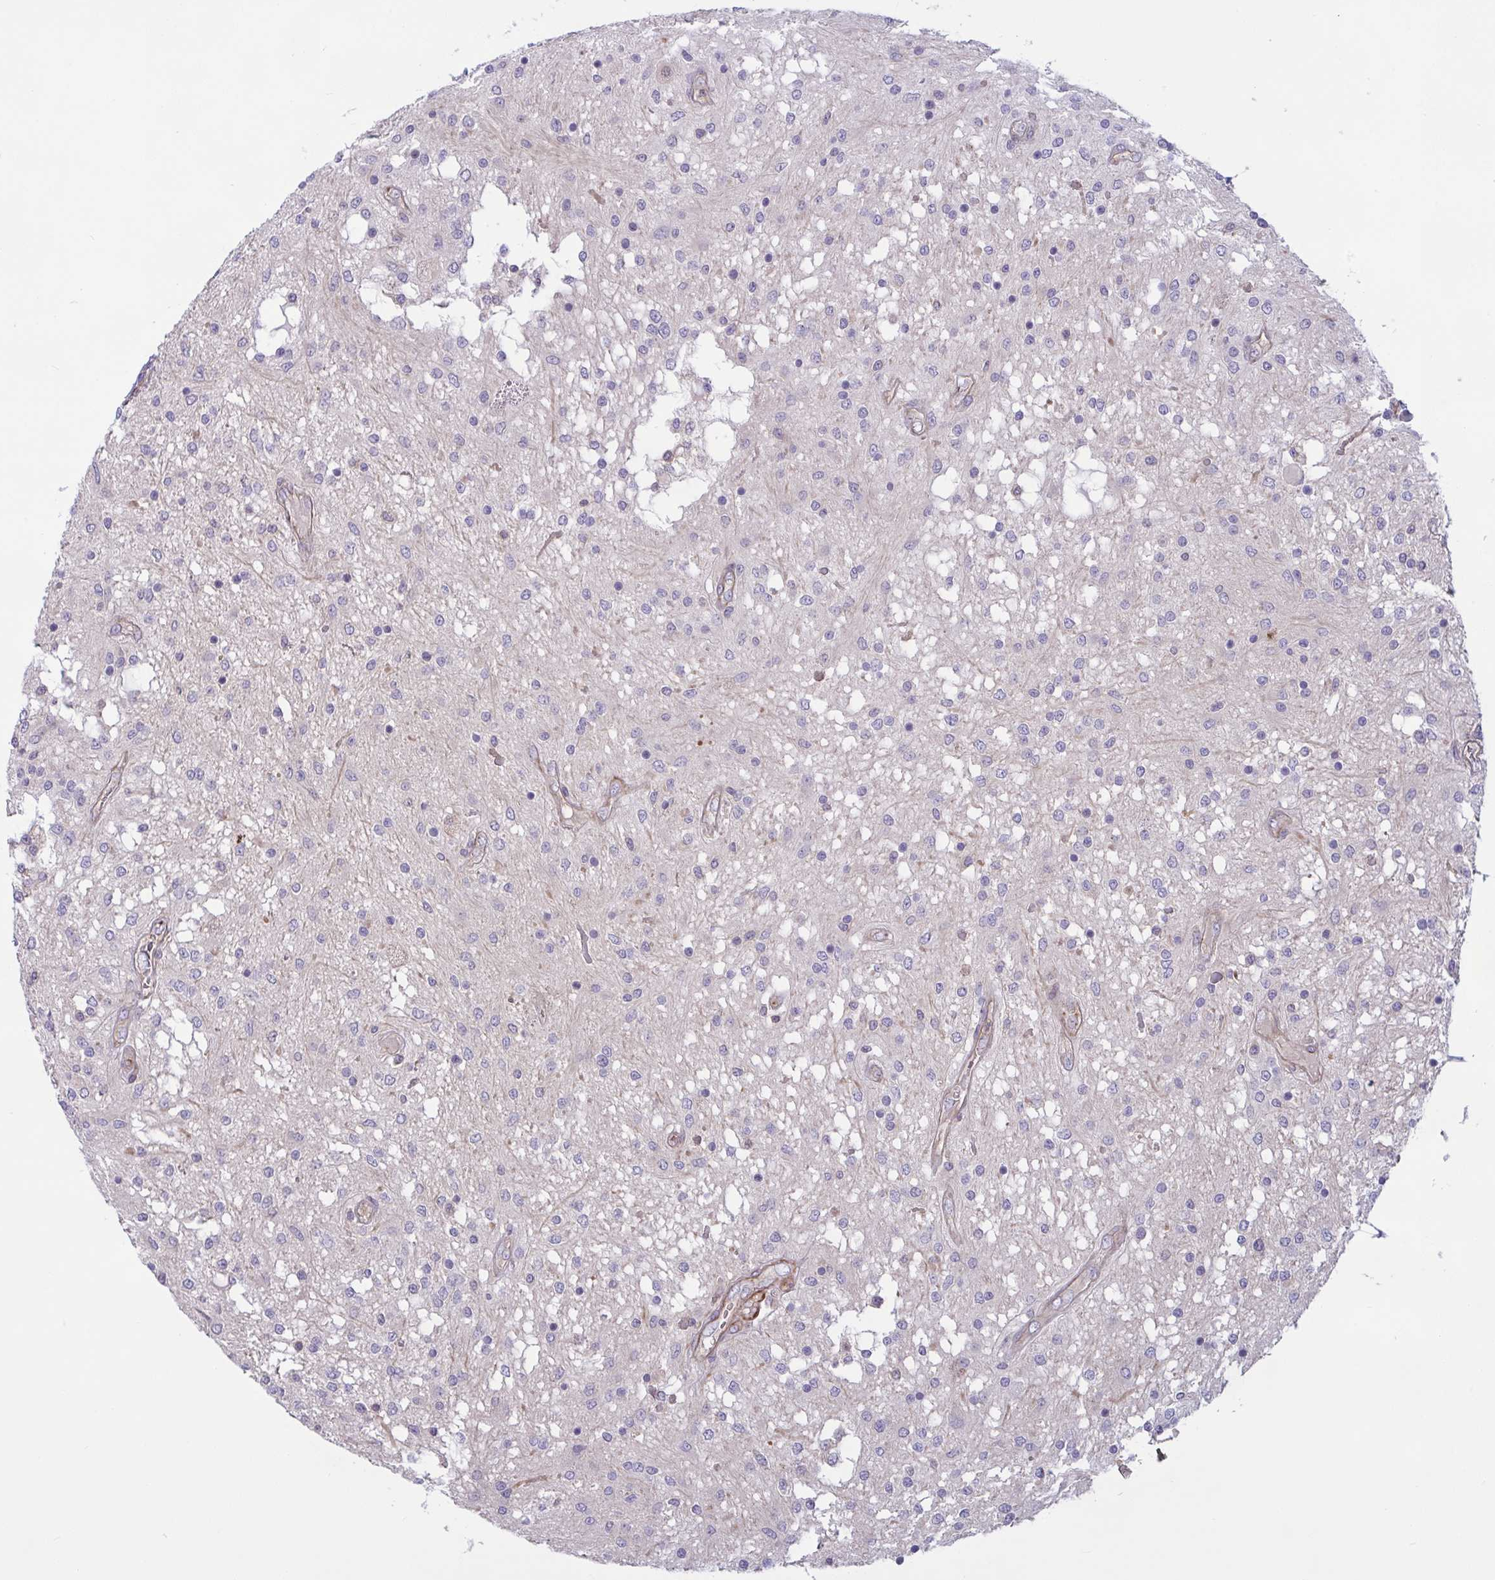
{"staining": {"intensity": "negative", "quantity": "none", "location": "none"}, "tissue": "glioma", "cell_type": "Tumor cells", "image_type": "cancer", "snomed": [{"axis": "morphology", "description": "Glioma, malignant, Low grade"}, {"axis": "topography", "description": "Cerebellum"}], "caption": "There is no significant positivity in tumor cells of glioma. (Brightfield microscopy of DAB immunohistochemistry (IHC) at high magnification).", "gene": "TANK", "patient": {"sex": "female", "age": 14}}